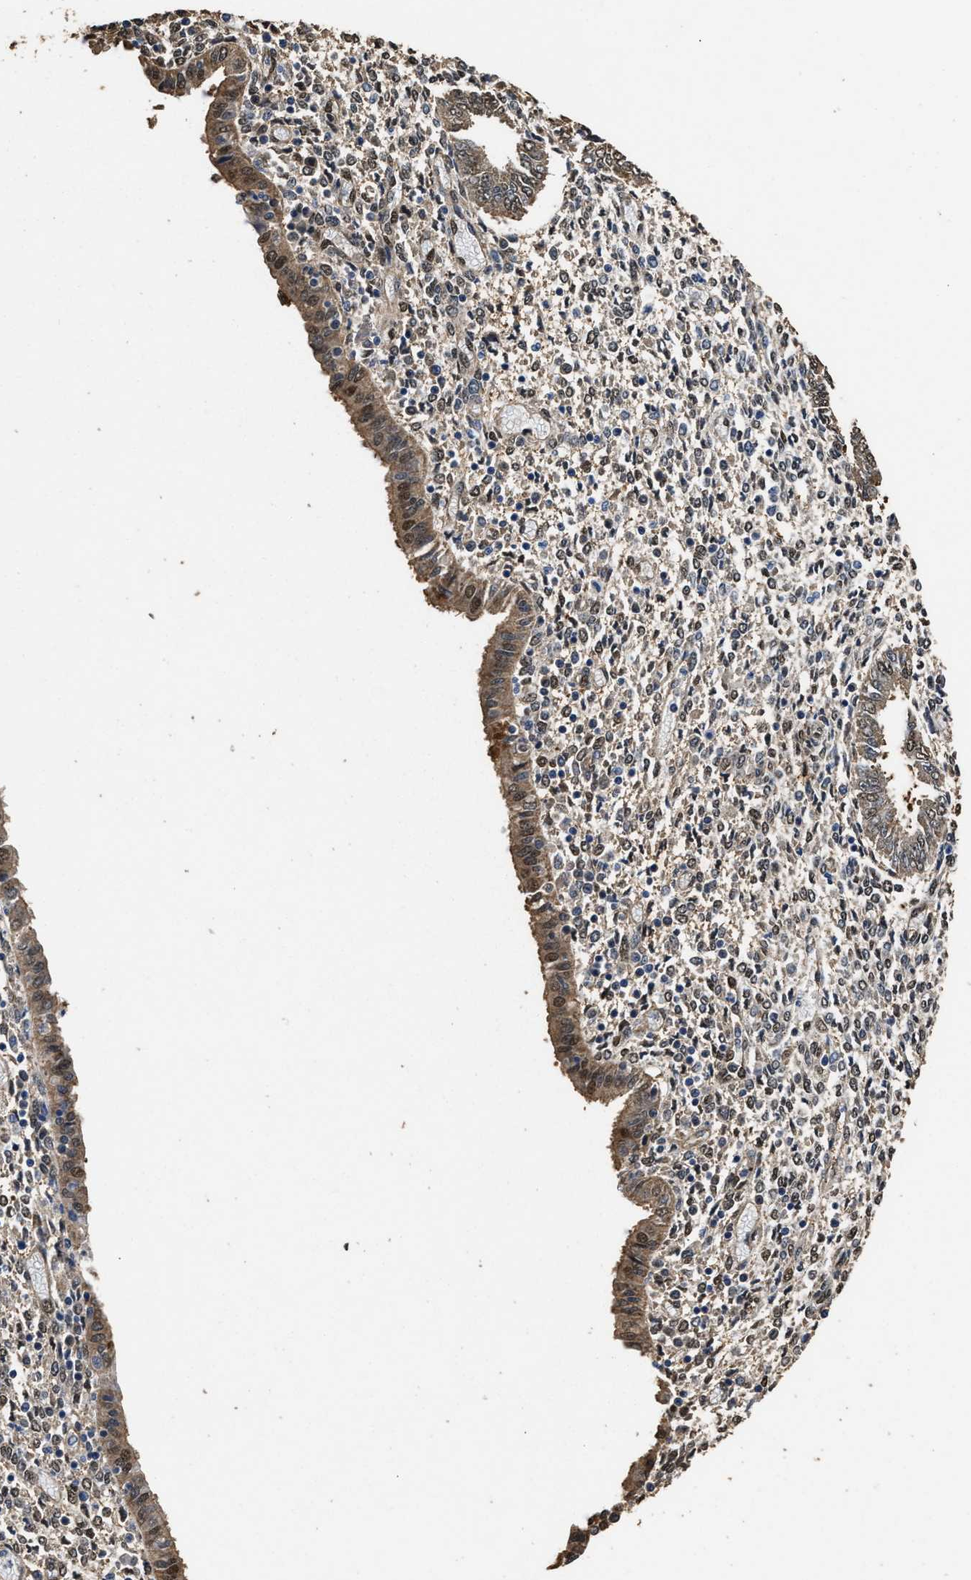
{"staining": {"intensity": "weak", "quantity": "25%-75%", "location": "nuclear"}, "tissue": "endometrium", "cell_type": "Cells in endometrial stroma", "image_type": "normal", "snomed": [{"axis": "morphology", "description": "Normal tissue, NOS"}, {"axis": "topography", "description": "Endometrium"}], "caption": "Normal endometrium displays weak nuclear expression in approximately 25%-75% of cells in endometrial stroma, visualized by immunohistochemistry. Nuclei are stained in blue.", "gene": "YWHAE", "patient": {"sex": "female", "age": 35}}